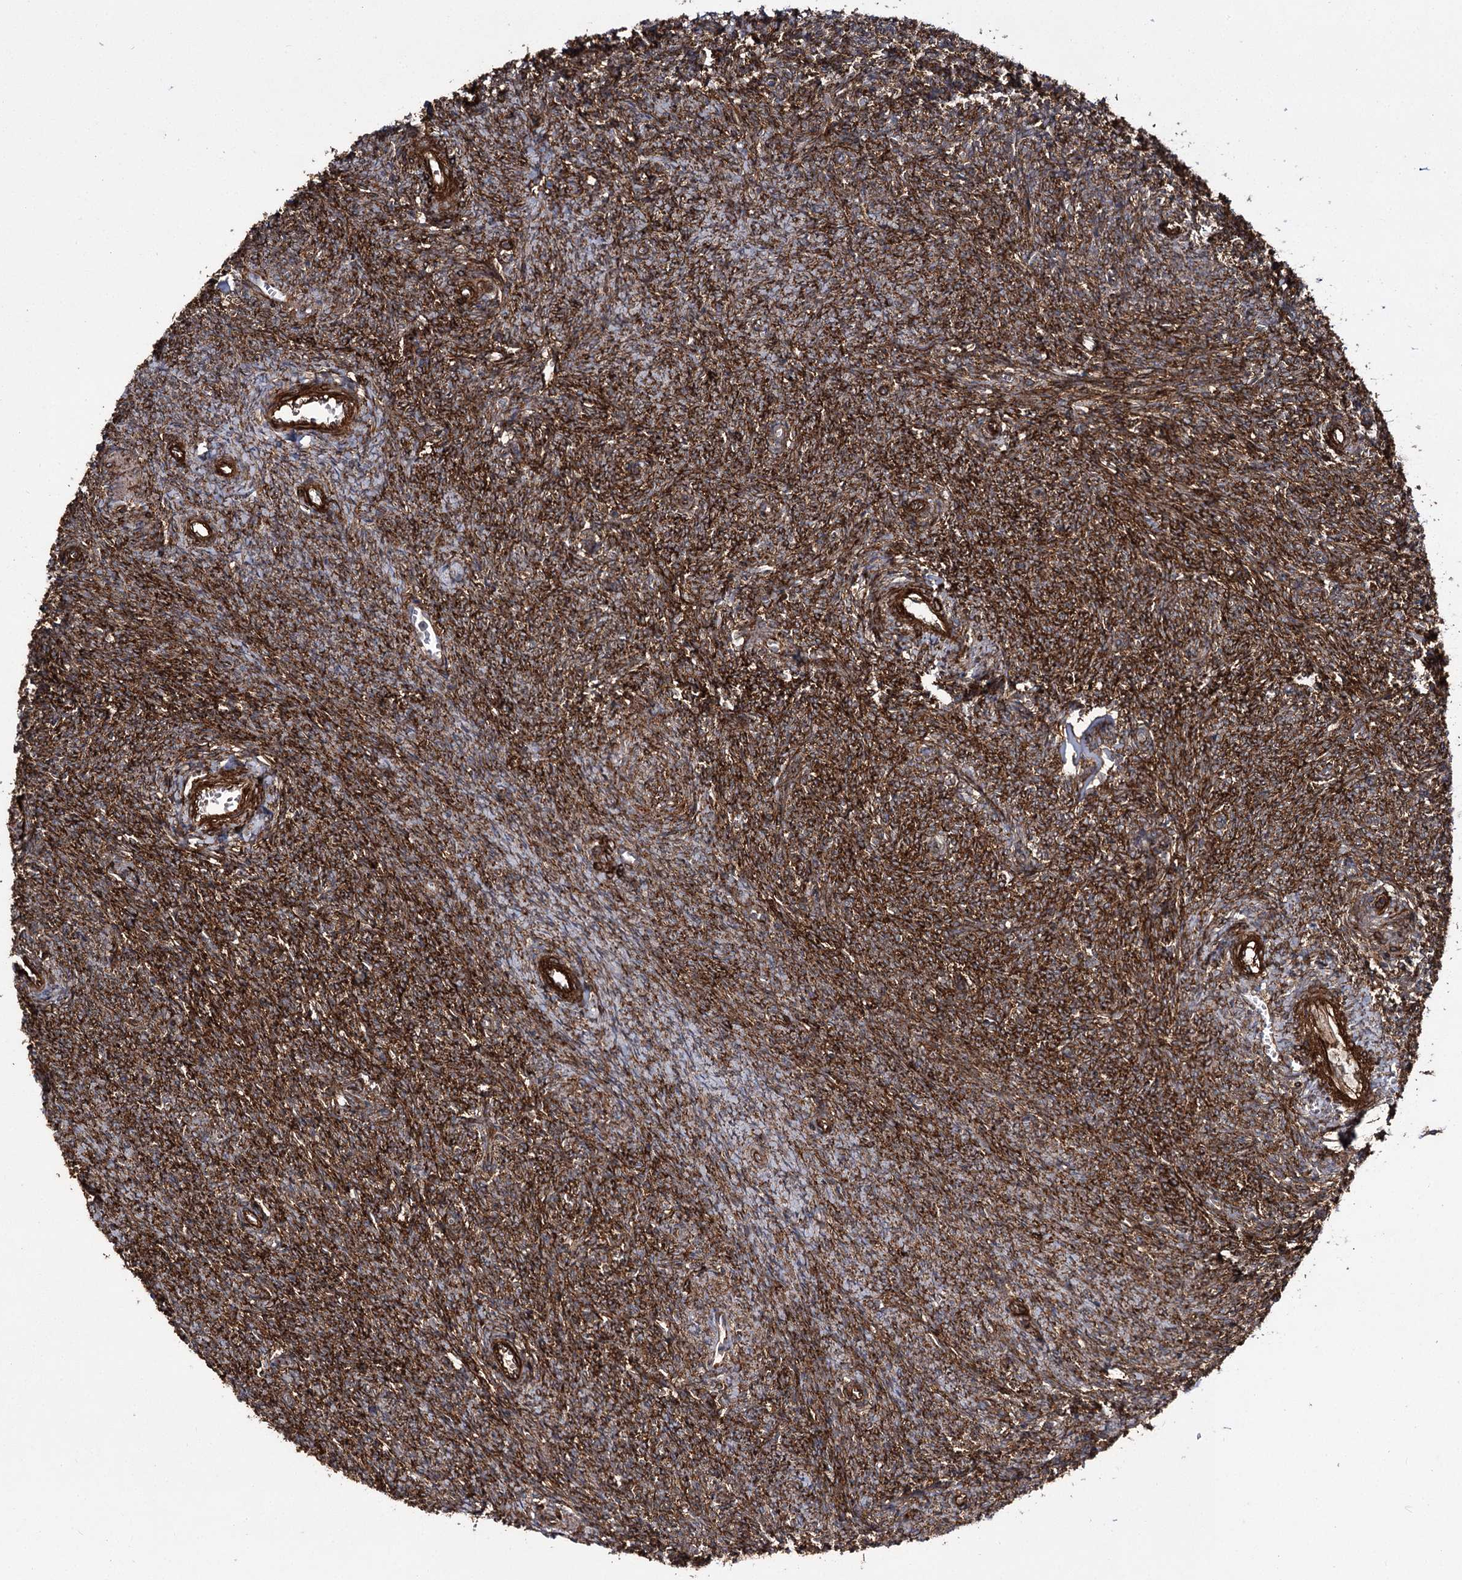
{"staining": {"intensity": "strong", "quantity": ">75%", "location": "cytoplasmic/membranous"}, "tissue": "ovary", "cell_type": "Ovarian stroma cells", "image_type": "normal", "snomed": [{"axis": "morphology", "description": "Normal tissue, NOS"}, {"axis": "topography", "description": "Ovary"}], "caption": "Ovarian stroma cells exhibit high levels of strong cytoplasmic/membranous expression in about >75% of cells in normal human ovary. Ihc stains the protein of interest in brown and the nuclei are stained blue.", "gene": "MYO1C", "patient": {"sex": "female", "age": 44}}